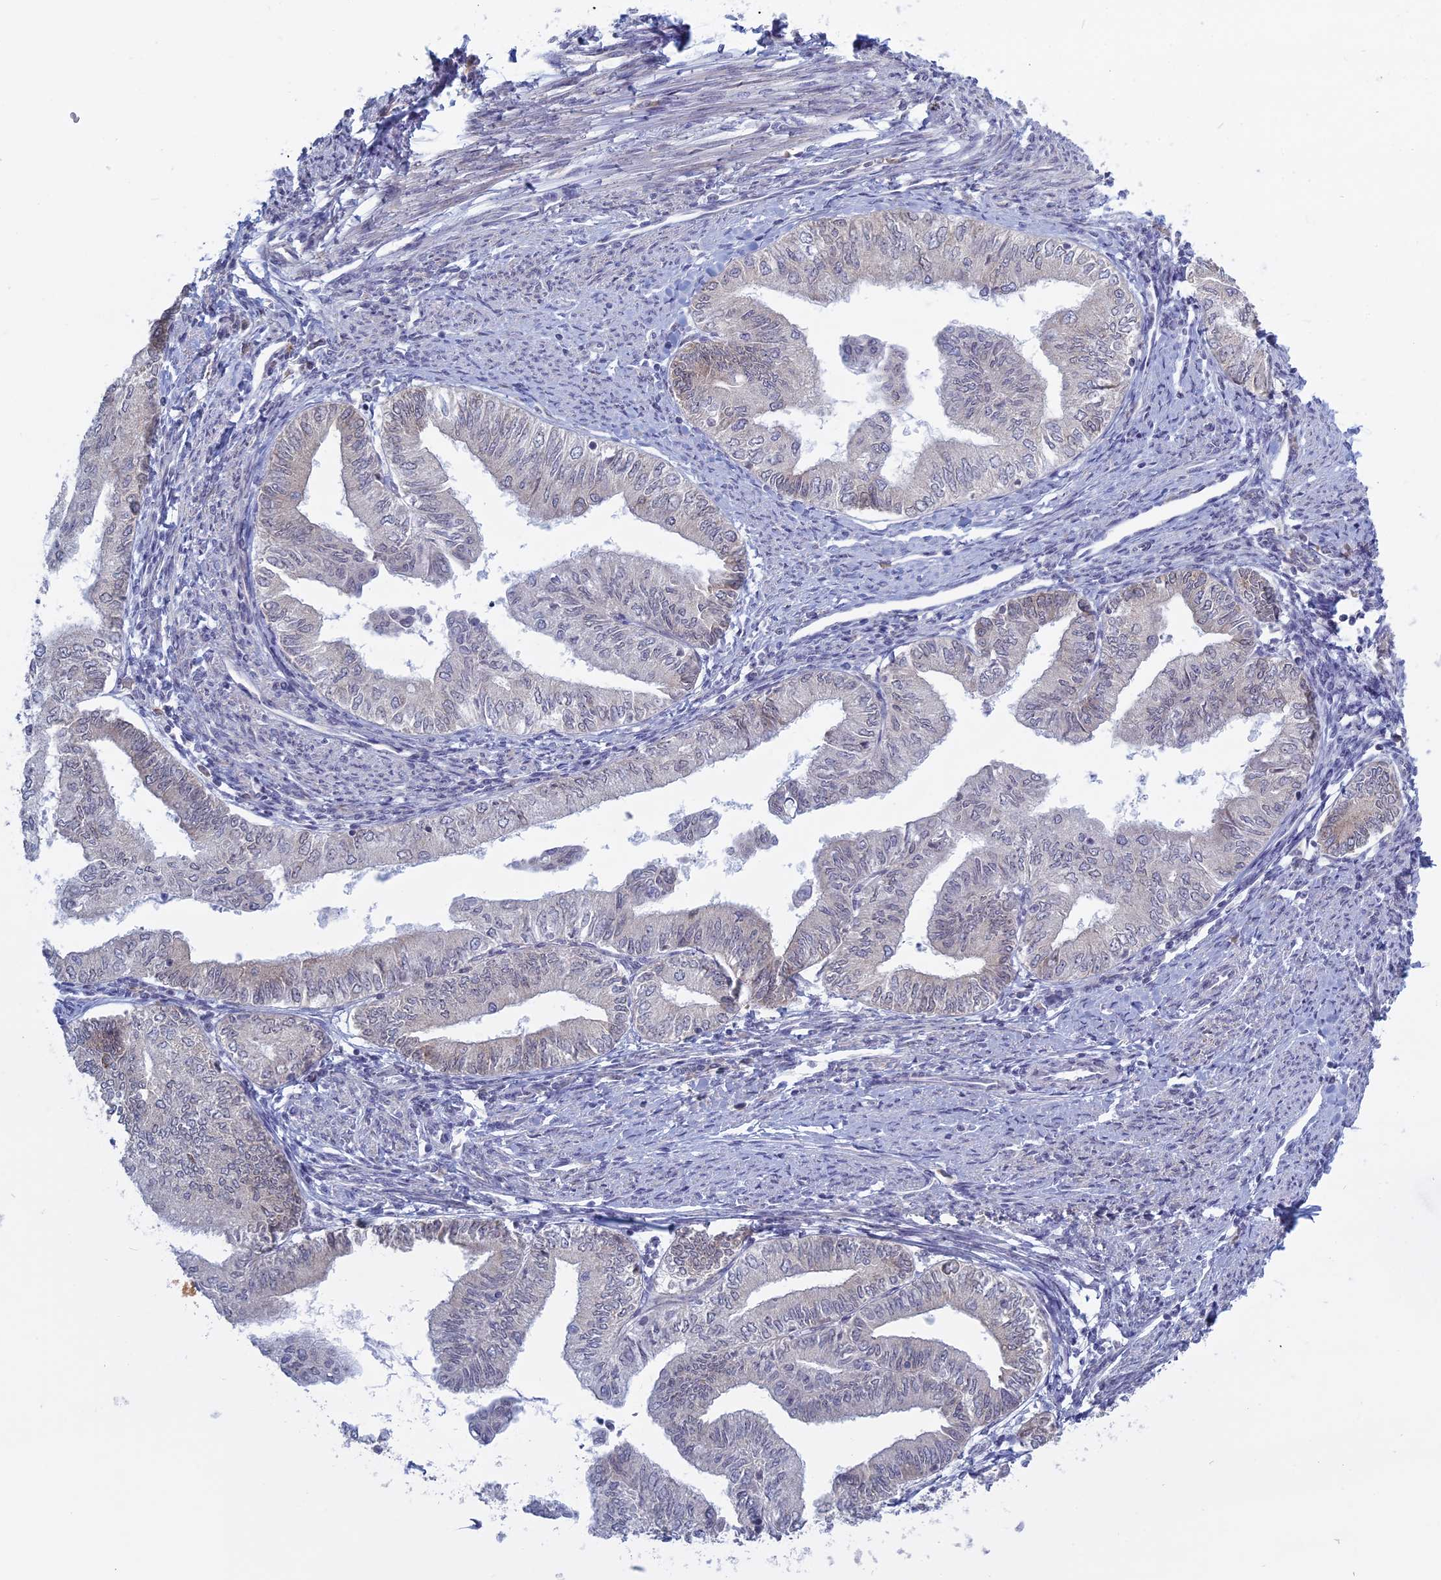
{"staining": {"intensity": "negative", "quantity": "none", "location": "none"}, "tissue": "endometrial cancer", "cell_type": "Tumor cells", "image_type": "cancer", "snomed": [{"axis": "morphology", "description": "Adenocarcinoma, NOS"}, {"axis": "topography", "description": "Endometrium"}], "caption": "Histopathology image shows no protein expression in tumor cells of endometrial adenocarcinoma tissue.", "gene": "RPS19BP1", "patient": {"sex": "female", "age": 66}}